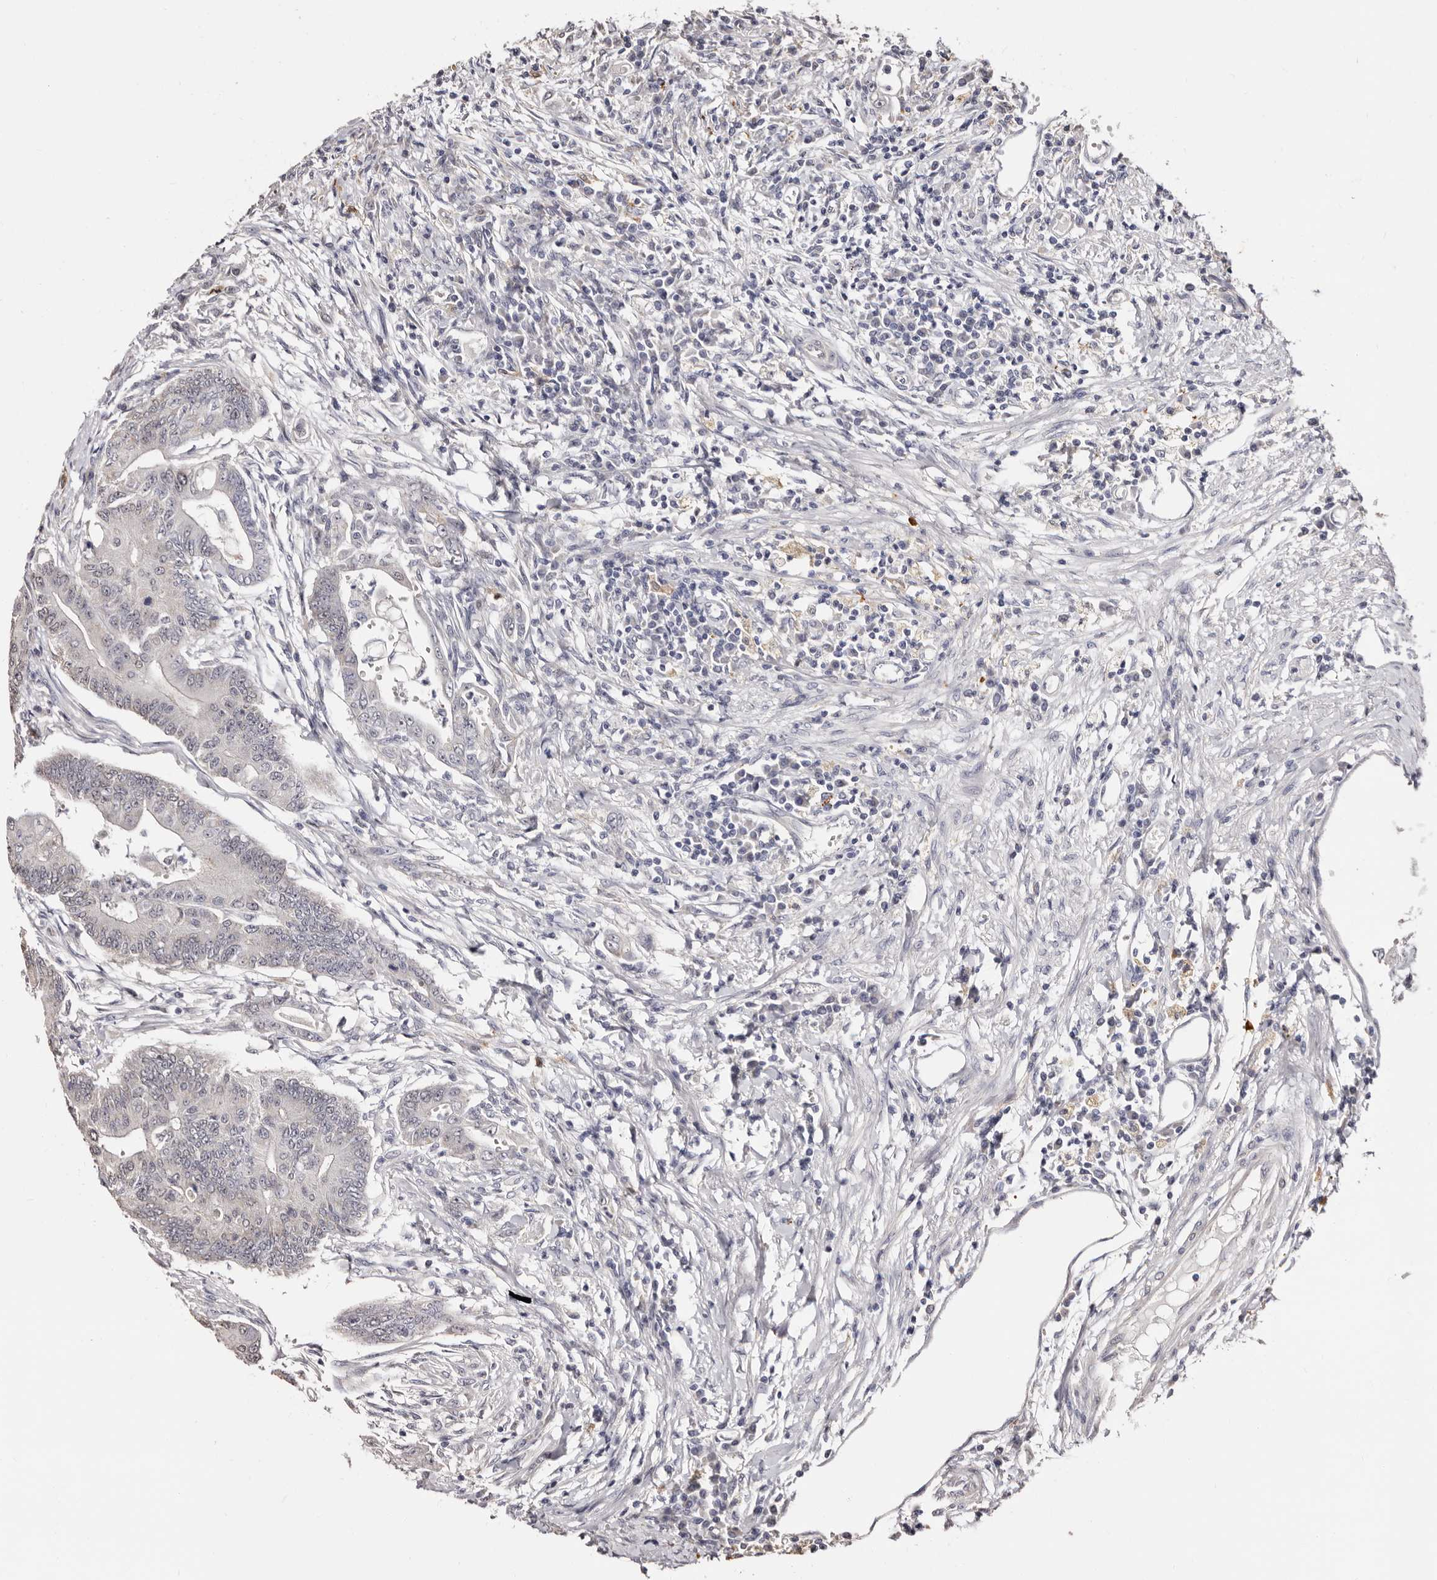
{"staining": {"intensity": "negative", "quantity": "none", "location": "none"}, "tissue": "colorectal cancer", "cell_type": "Tumor cells", "image_type": "cancer", "snomed": [{"axis": "morphology", "description": "Adenoma, NOS"}, {"axis": "morphology", "description": "Adenocarcinoma, NOS"}, {"axis": "topography", "description": "Colon"}], "caption": "Tumor cells are negative for protein expression in human adenoma (colorectal).", "gene": "PTAFR", "patient": {"sex": "male", "age": 79}}